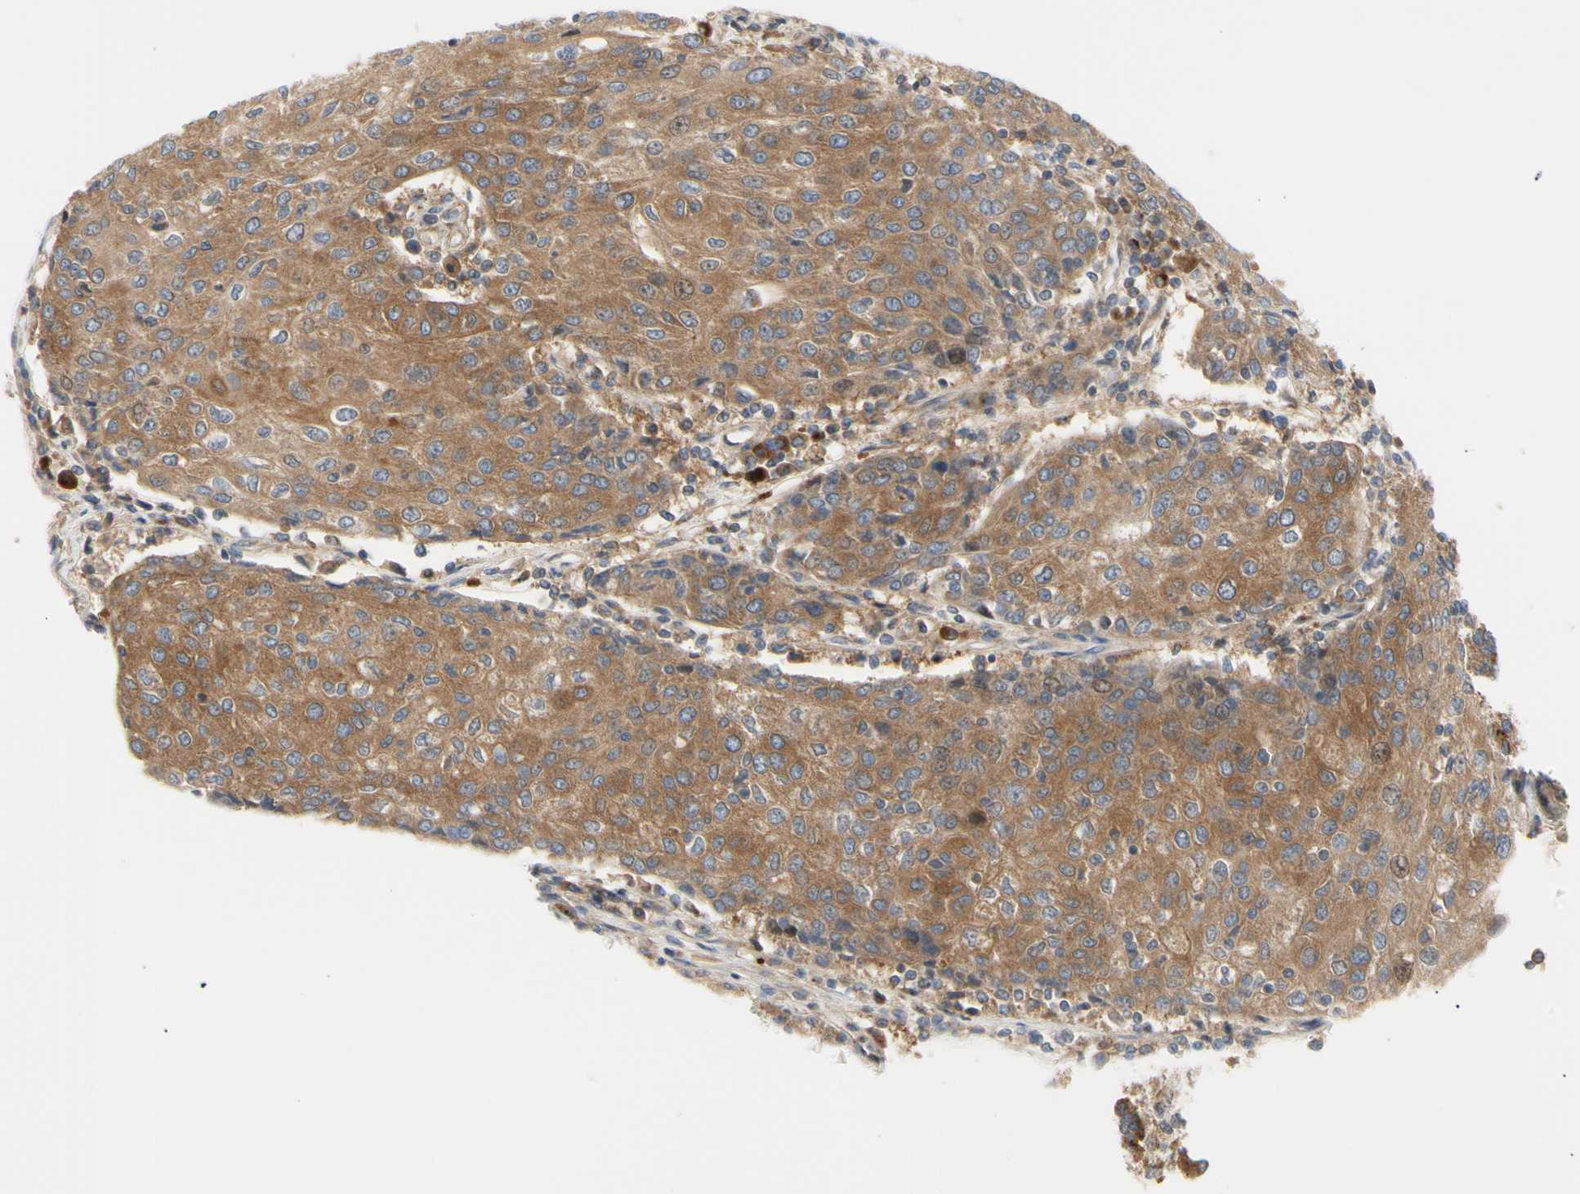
{"staining": {"intensity": "moderate", "quantity": ">75%", "location": "cytoplasmic/membranous"}, "tissue": "urothelial cancer", "cell_type": "Tumor cells", "image_type": "cancer", "snomed": [{"axis": "morphology", "description": "Urothelial carcinoma, High grade"}, {"axis": "topography", "description": "Urinary bladder"}], "caption": "High-power microscopy captured an IHC photomicrograph of urothelial cancer, revealing moderate cytoplasmic/membranous expression in approximately >75% of tumor cells.", "gene": "TUBG2", "patient": {"sex": "female", "age": 85}}